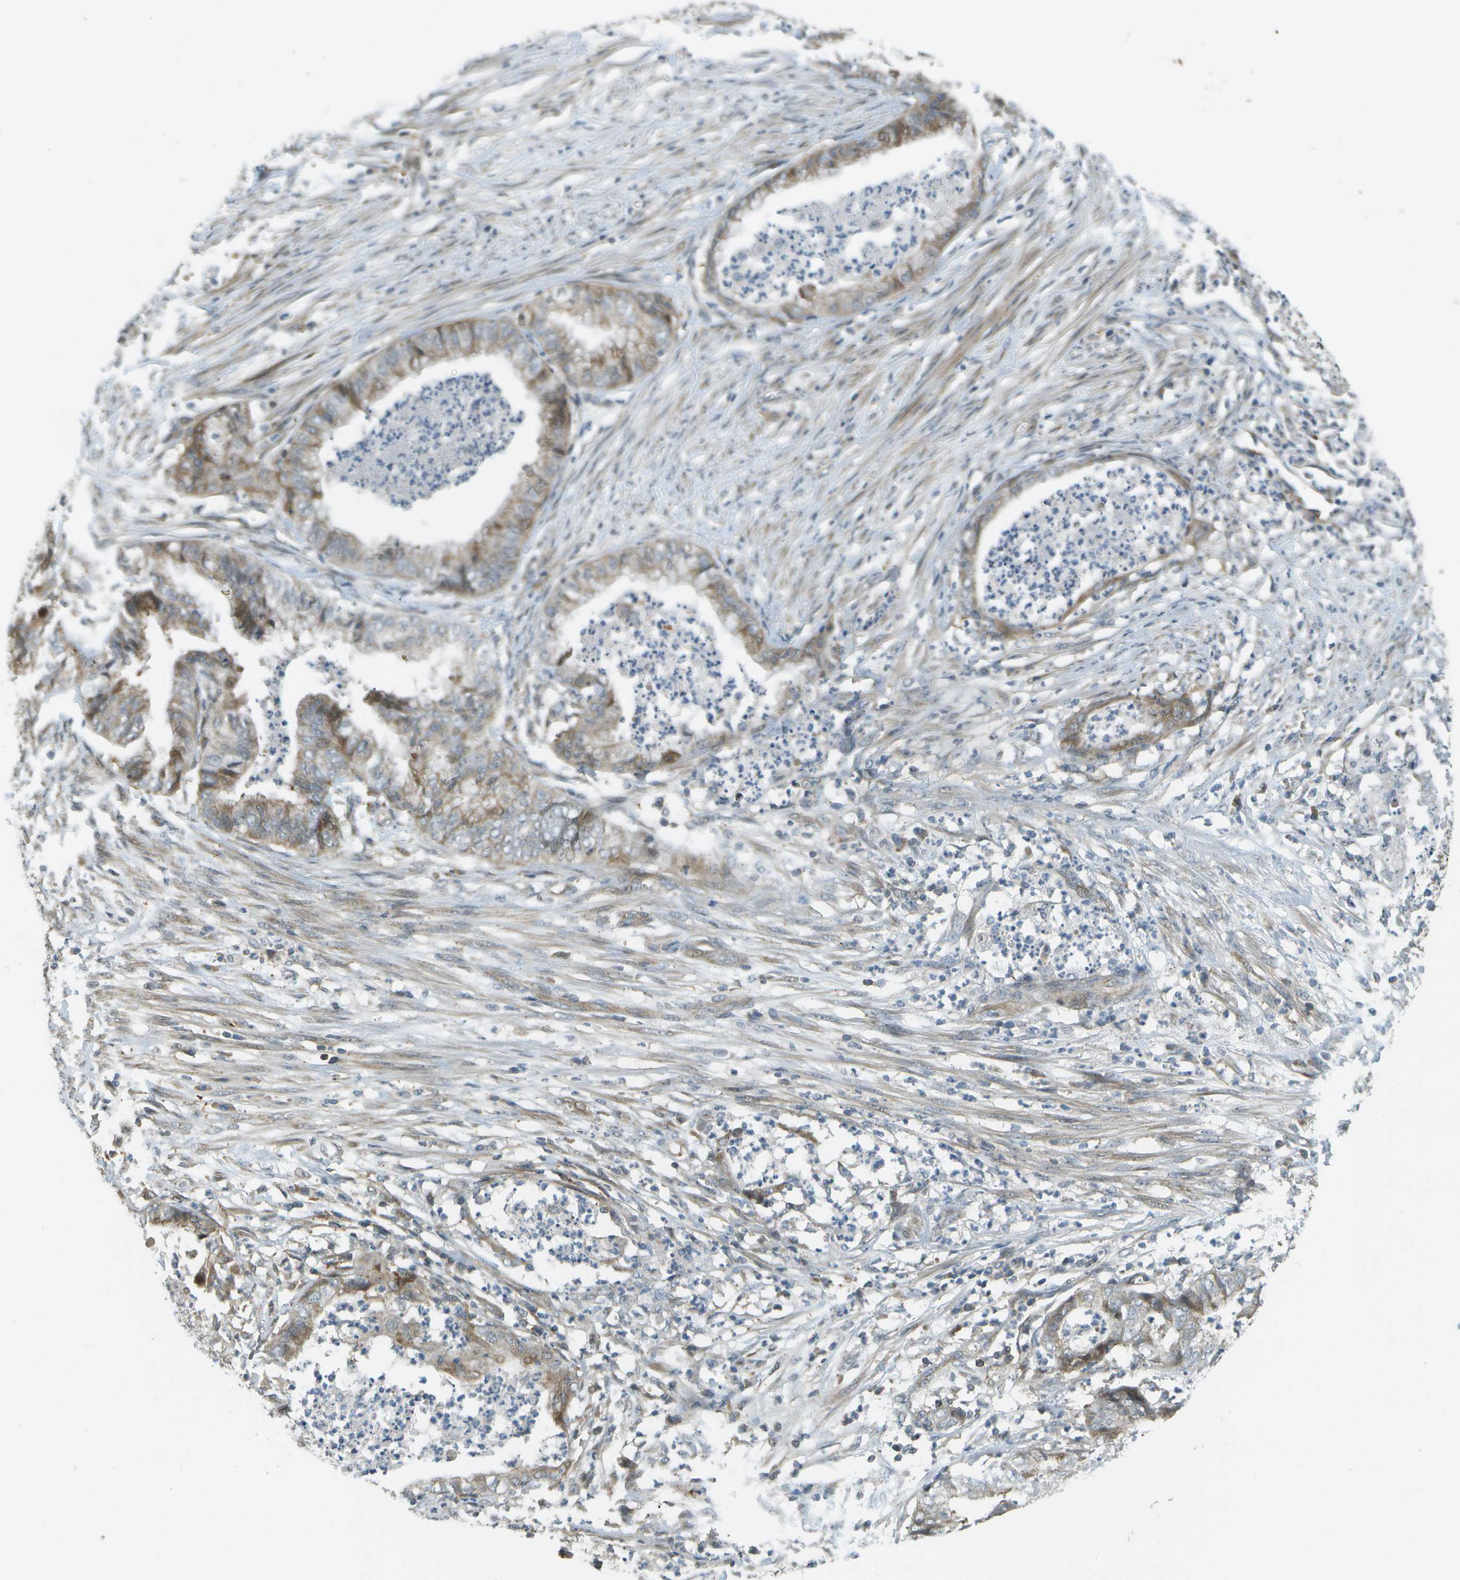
{"staining": {"intensity": "weak", "quantity": "<25%", "location": "cytoplasmic/membranous"}, "tissue": "endometrial cancer", "cell_type": "Tumor cells", "image_type": "cancer", "snomed": [{"axis": "morphology", "description": "Necrosis, NOS"}, {"axis": "morphology", "description": "Adenocarcinoma, NOS"}, {"axis": "topography", "description": "Endometrium"}], "caption": "Endometrial cancer was stained to show a protein in brown. There is no significant staining in tumor cells.", "gene": "WNK2", "patient": {"sex": "female", "age": 79}}